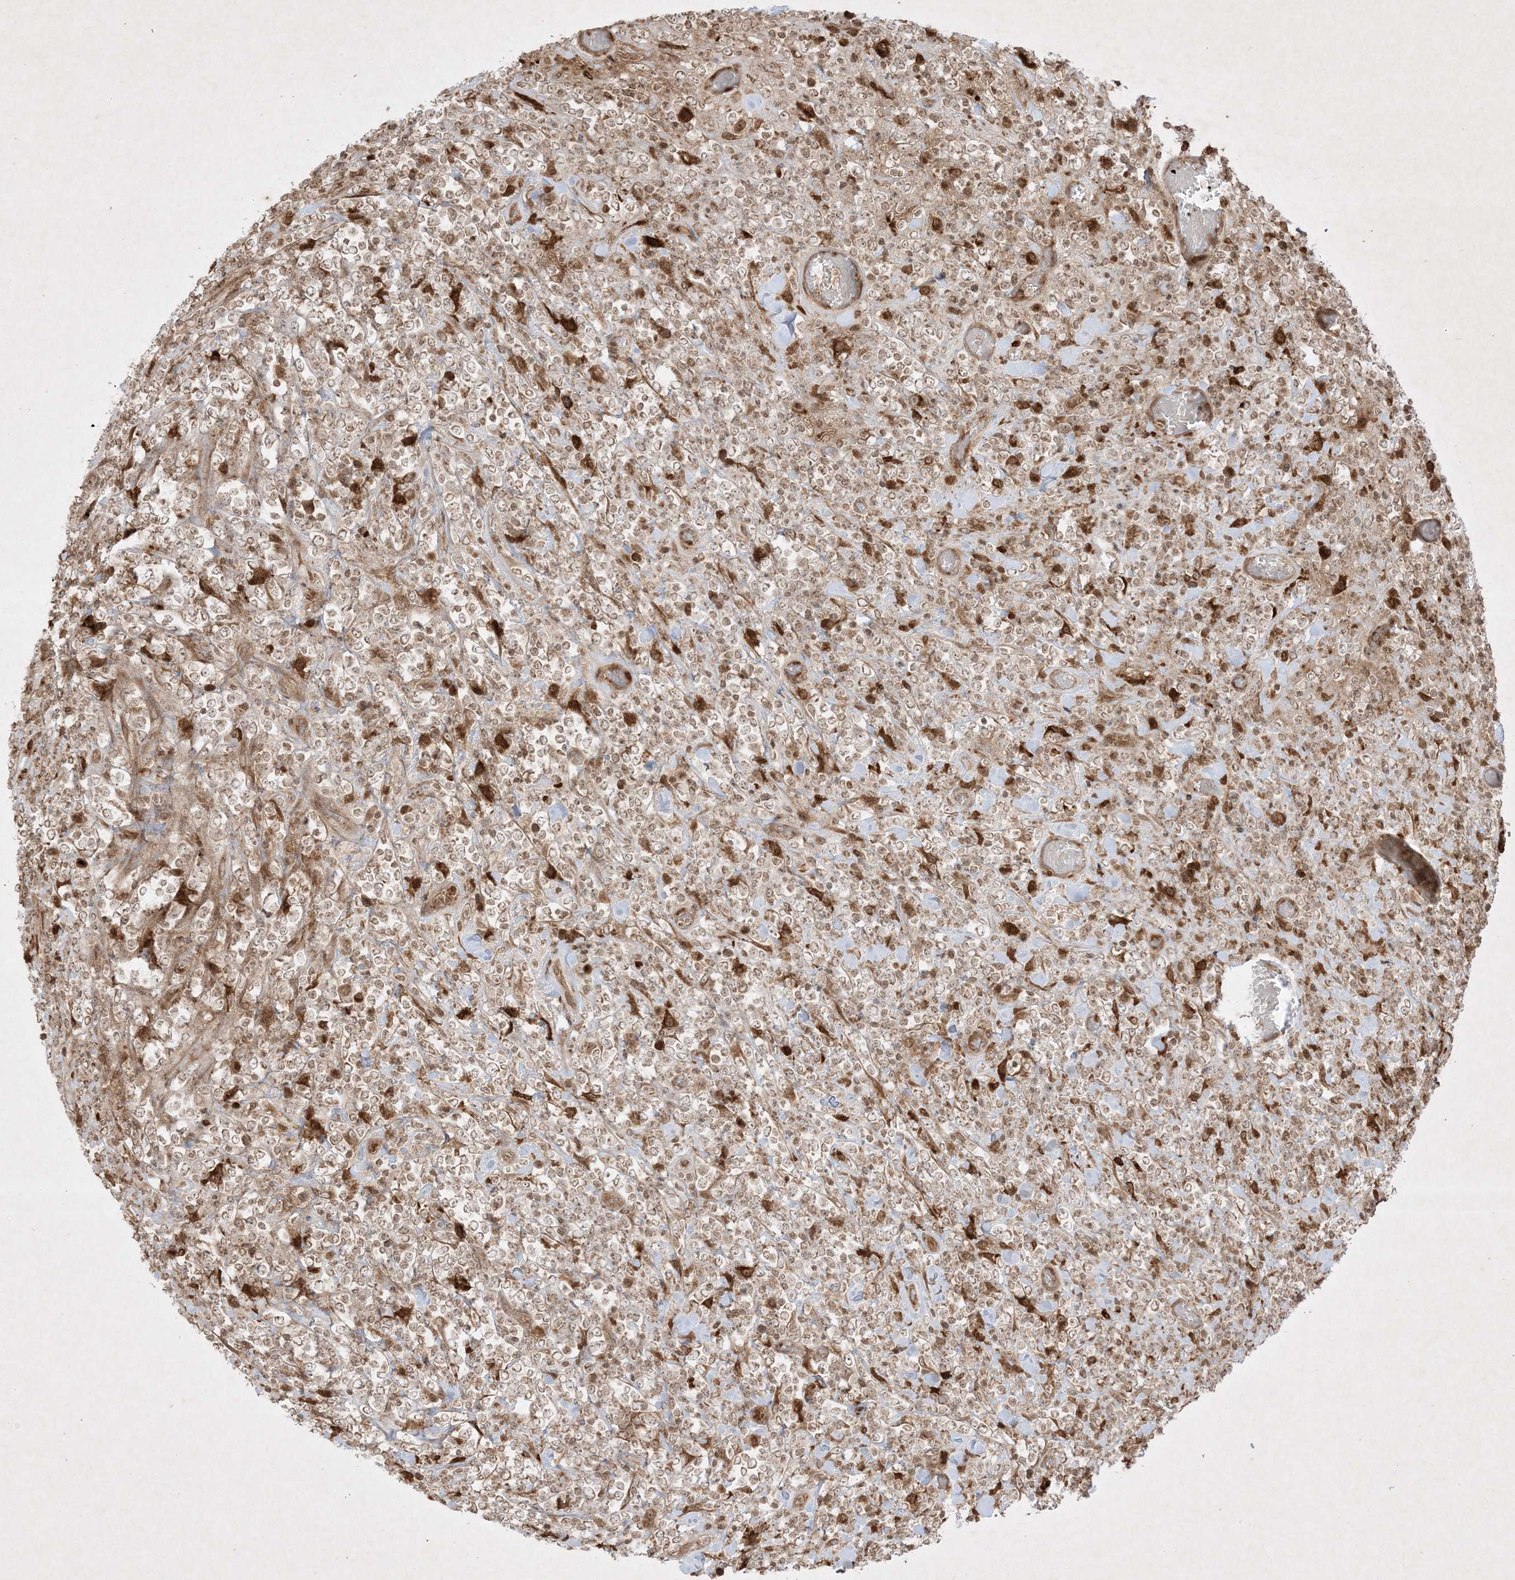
{"staining": {"intensity": "weak", "quantity": "25%-75%", "location": "cytoplasmic/membranous"}, "tissue": "lymphoma", "cell_type": "Tumor cells", "image_type": "cancer", "snomed": [{"axis": "morphology", "description": "Malignant lymphoma, non-Hodgkin's type, High grade"}, {"axis": "topography", "description": "Colon"}], "caption": "IHC micrograph of human high-grade malignant lymphoma, non-Hodgkin's type stained for a protein (brown), which reveals low levels of weak cytoplasmic/membranous staining in approximately 25%-75% of tumor cells.", "gene": "PTK6", "patient": {"sex": "female", "age": 53}}